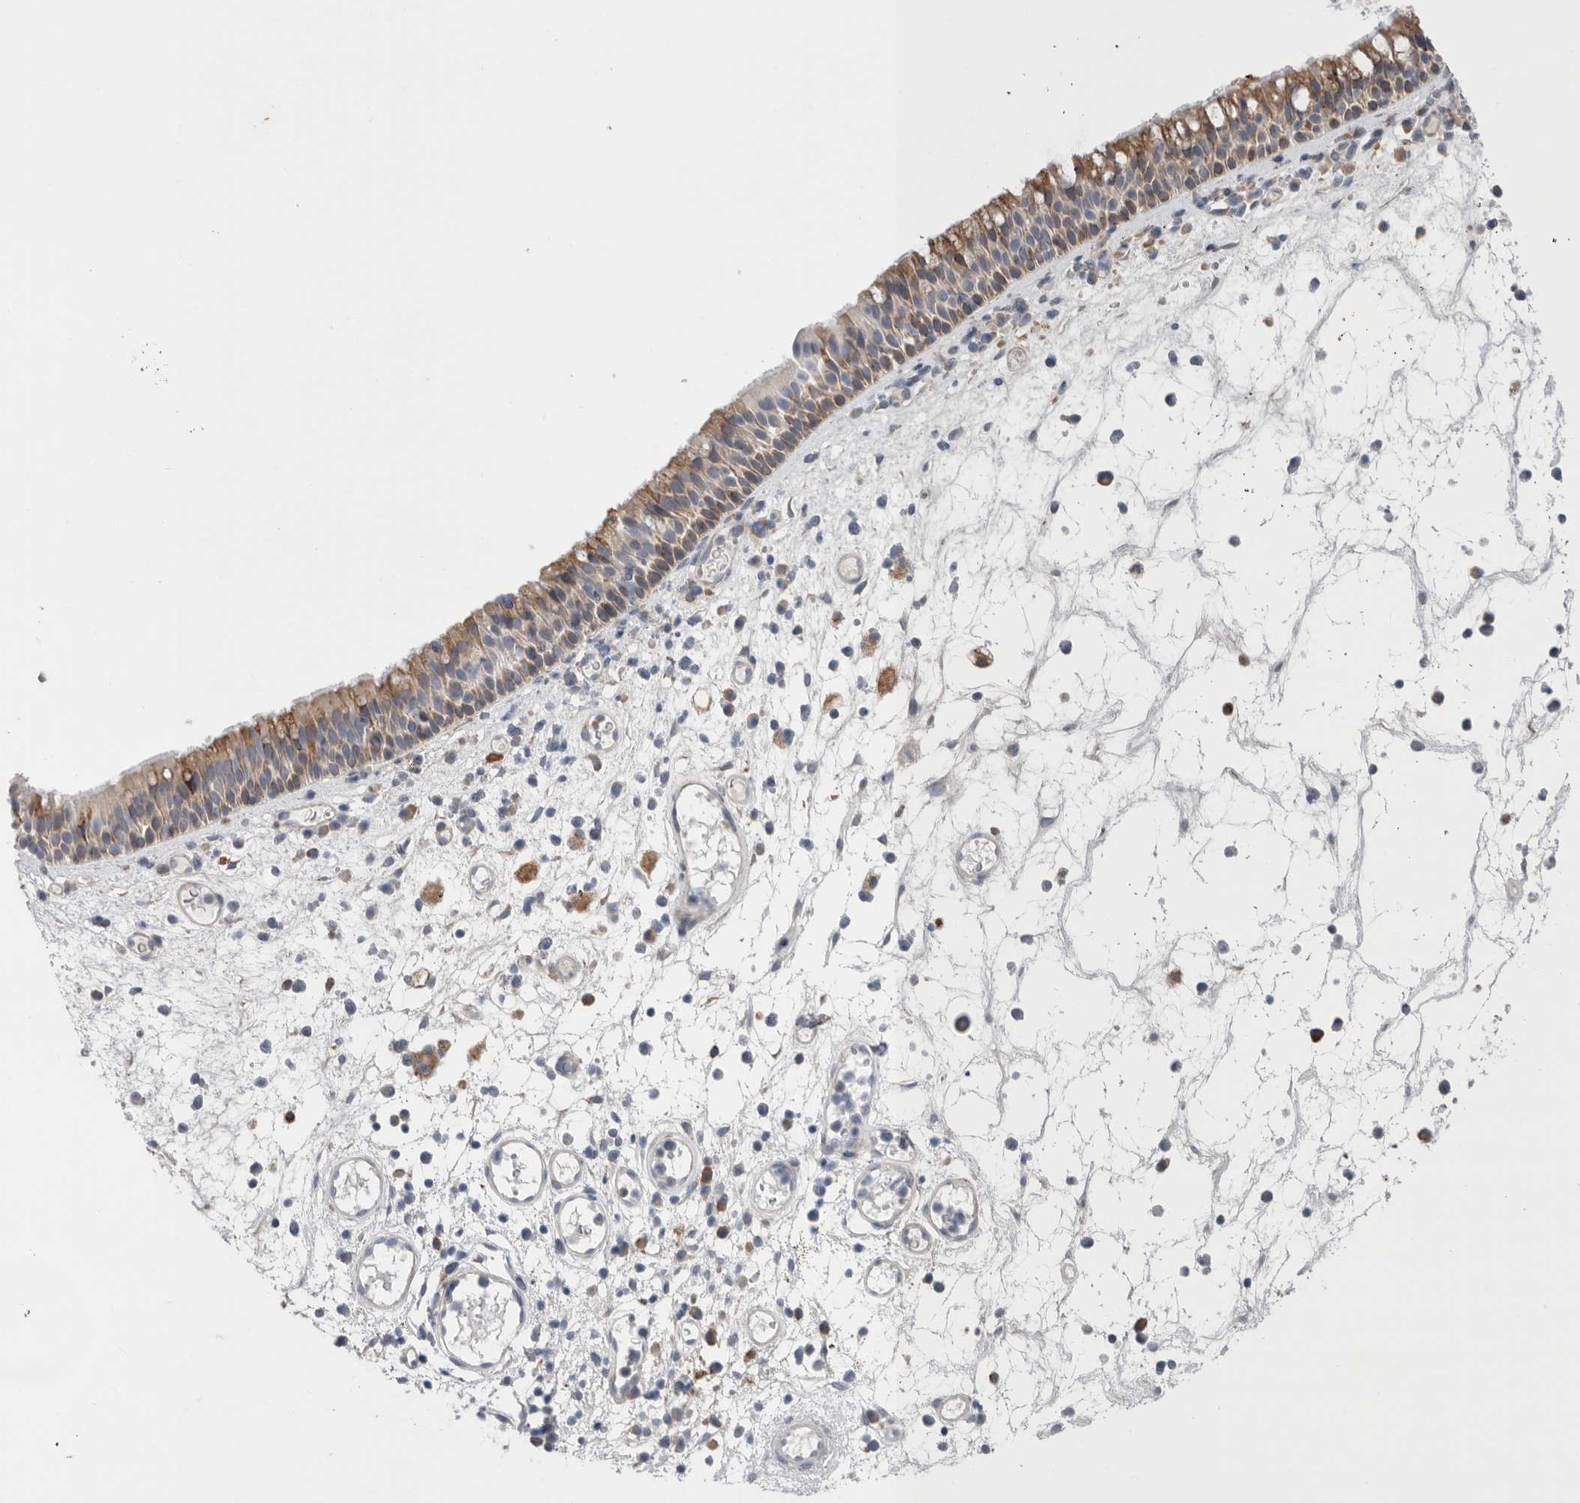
{"staining": {"intensity": "moderate", "quantity": "25%-75%", "location": "cytoplasmic/membranous"}, "tissue": "nasopharynx", "cell_type": "Respiratory epithelial cells", "image_type": "normal", "snomed": [{"axis": "morphology", "description": "Normal tissue, NOS"}, {"axis": "morphology", "description": "Inflammation, NOS"}, {"axis": "morphology", "description": "Malignant melanoma, Metastatic site"}, {"axis": "topography", "description": "Nasopharynx"}], "caption": "This is a micrograph of immunohistochemistry staining of normal nasopharynx, which shows moderate staining in the cytoplasmic/membranous of respiratory epithelial cells.", "gene": "GANAB", "patient": {"sex": "male", "age": 70}}